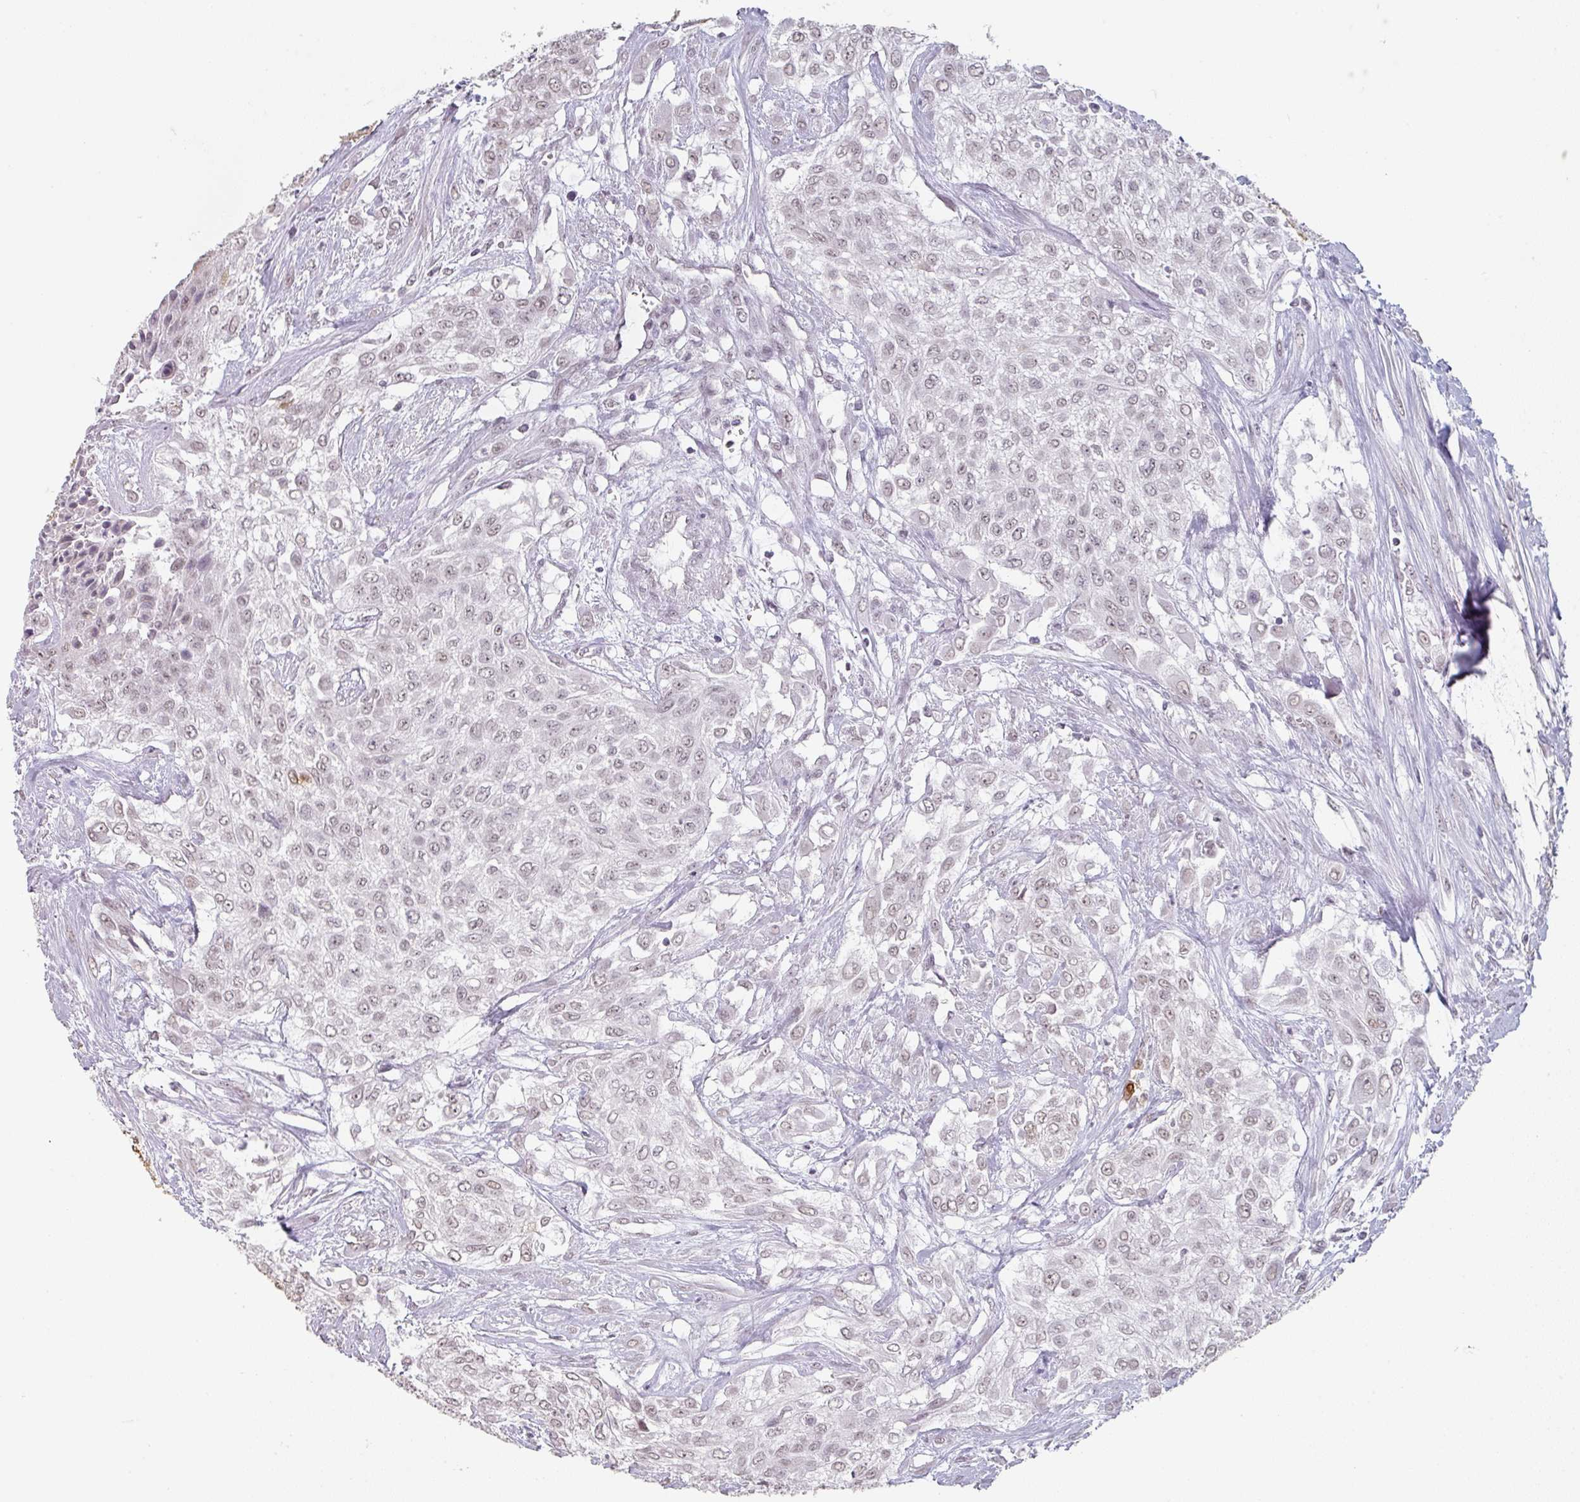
{"staining": {"intensity": "weak", "quantity": "<25%", "location": "nuclear"}, "tissue": "urothelial cancer", "cell_type": "Tumor cells", "image_type": "cancer", "snomed": [{"axis": "morphology", "description": "Urothelial carcinoma, High grade"}, {"axis": "topography", "description": "Urinary bladder"}], "caption": "Immunohistochemical staining of urothelial carcinoma (high-grade) shows no significant staining in tumor cells.", "gene": "SPRR1A", "patient": {"sex": "male", "age": 67}}